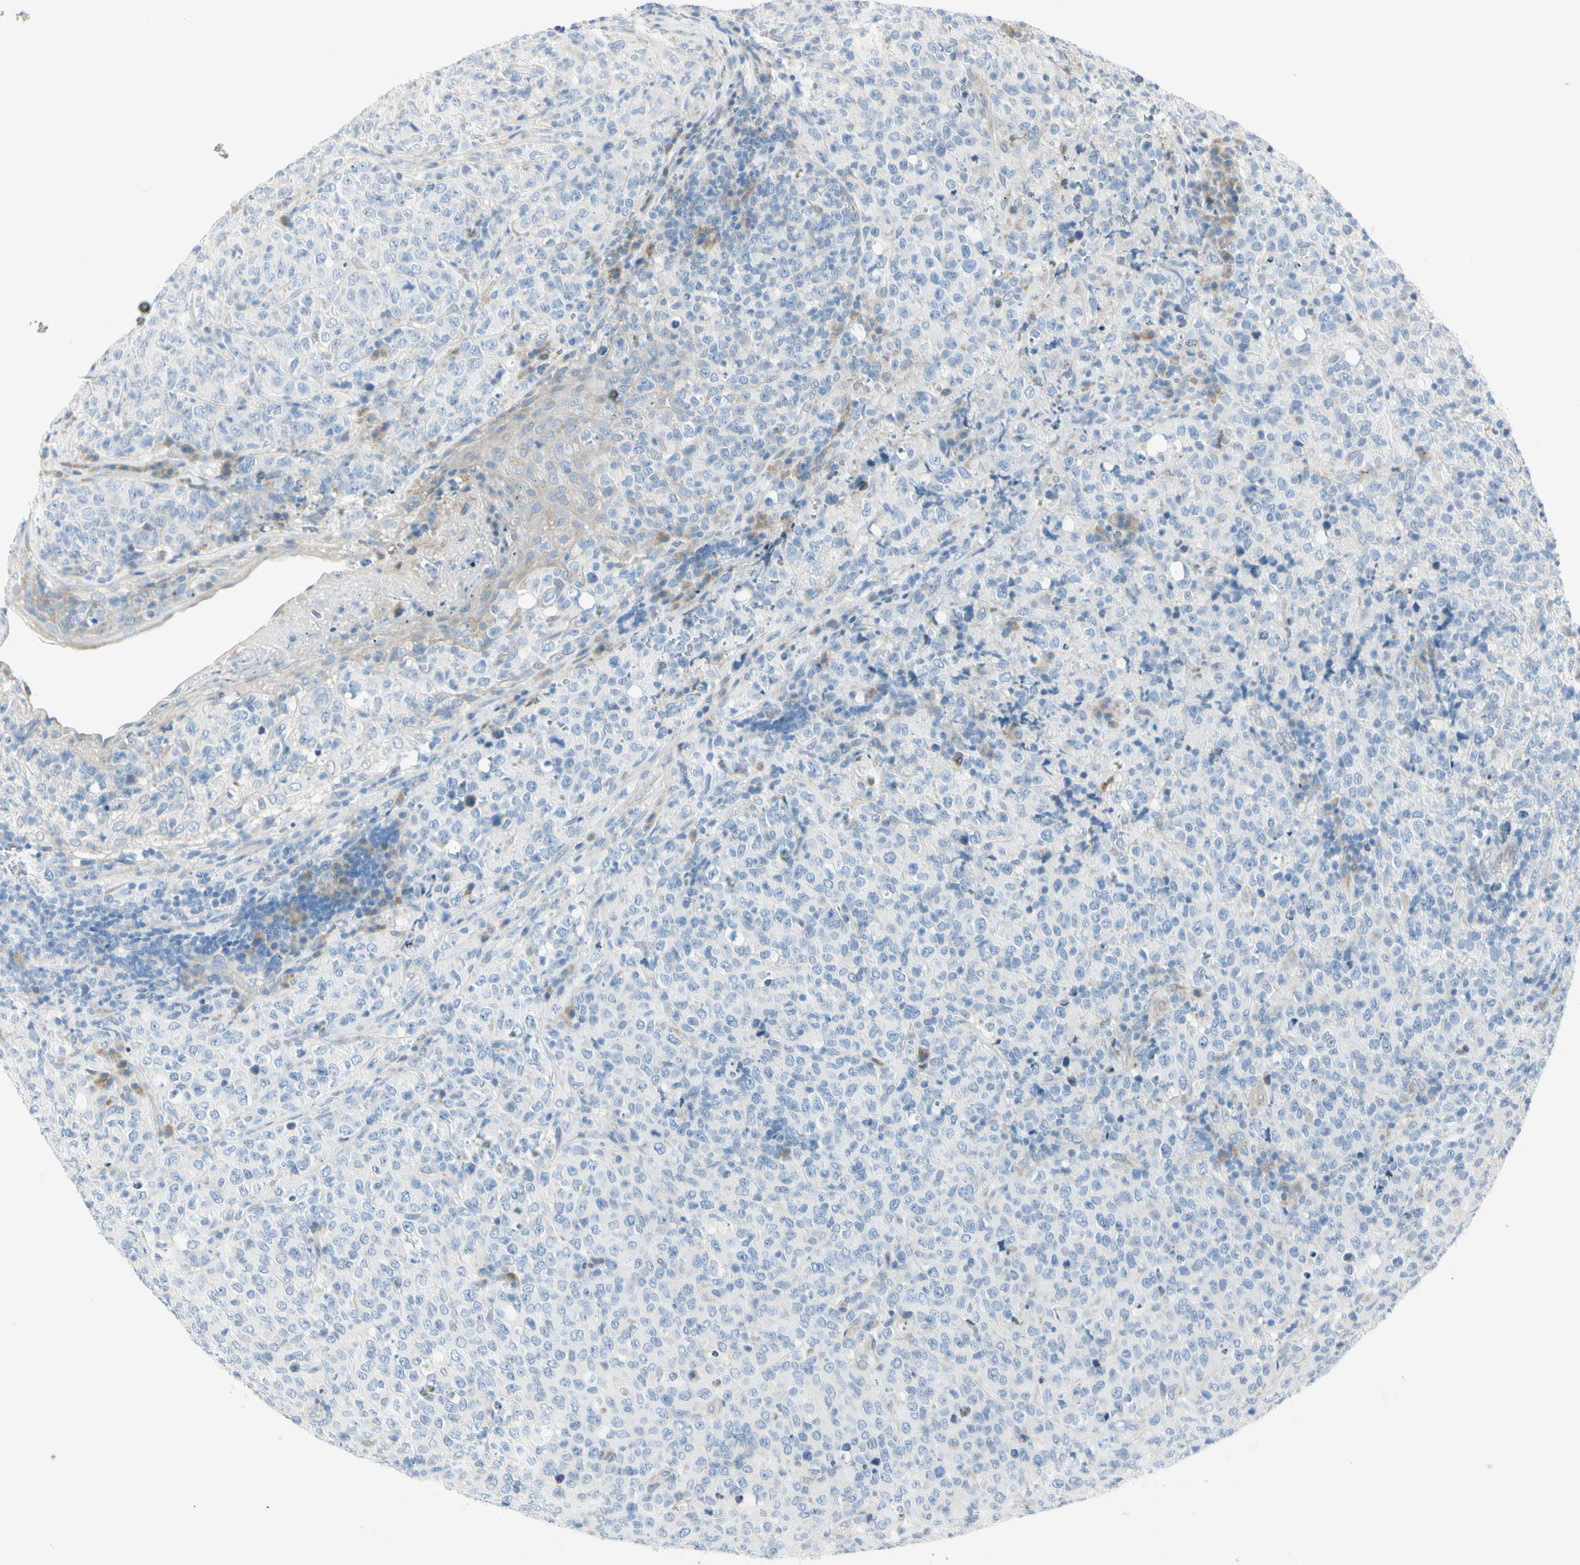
{"staining": {"intensity": "negative", "quantity": "none", "location": "none"}, "tissue": "lymphoma", "cell_type": "Tumor cells", "image_type": "cancer", "snomed": [{"axis": "morphology", "description": "Malignant lymphoma, non-Hodgkin's type, High grade"}, {"axis": "topography", "description": "Tonsil"}], "caption": "Protein analysis of high-grade malignant lymphoma, non-Hodgkin's type reveals no significant expression in tumor cells.", "gene": "TNFSF11", "patient": {"sex": "female", "age": 36}}